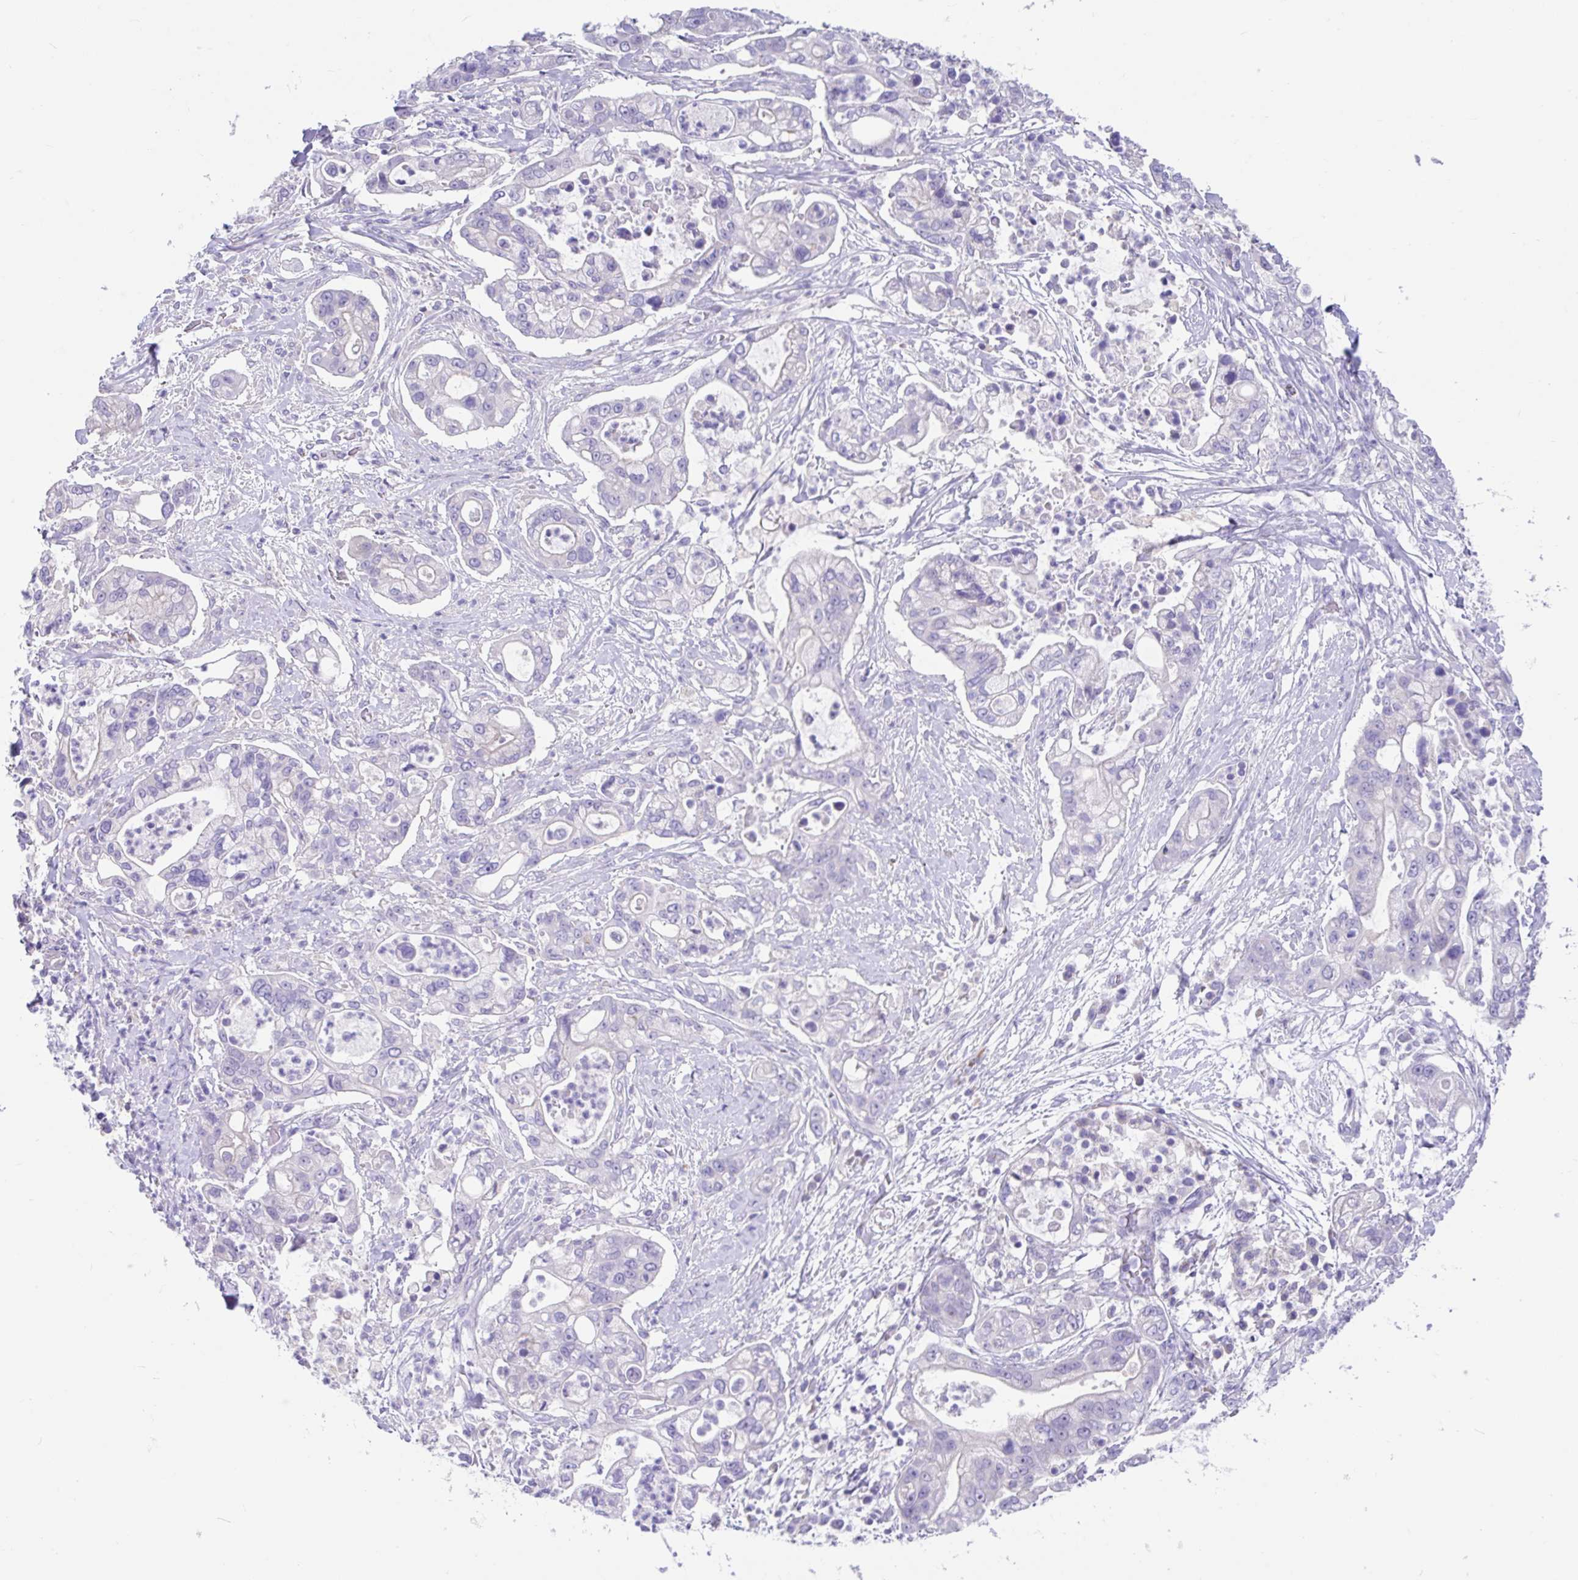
{"staining": {"intensity": "negative", "quantity": "none", "location": "none"}, "tissue": "pancreatic cancer", "cell_type": "Tumor cells", "image_type": "cancer", "snomed": [{"axis": "morphology", "description": "Adenocarcinoma, NOS"}, {"axis": "topography", "description": "Pancreas"}], "caption": "Immunohistochemical staining of adenocarcinoma (pancreatic) displays no significant staining in tumor cells.", "gene": "CCSAP", "patient": {"sex": "female", "age": 69}}